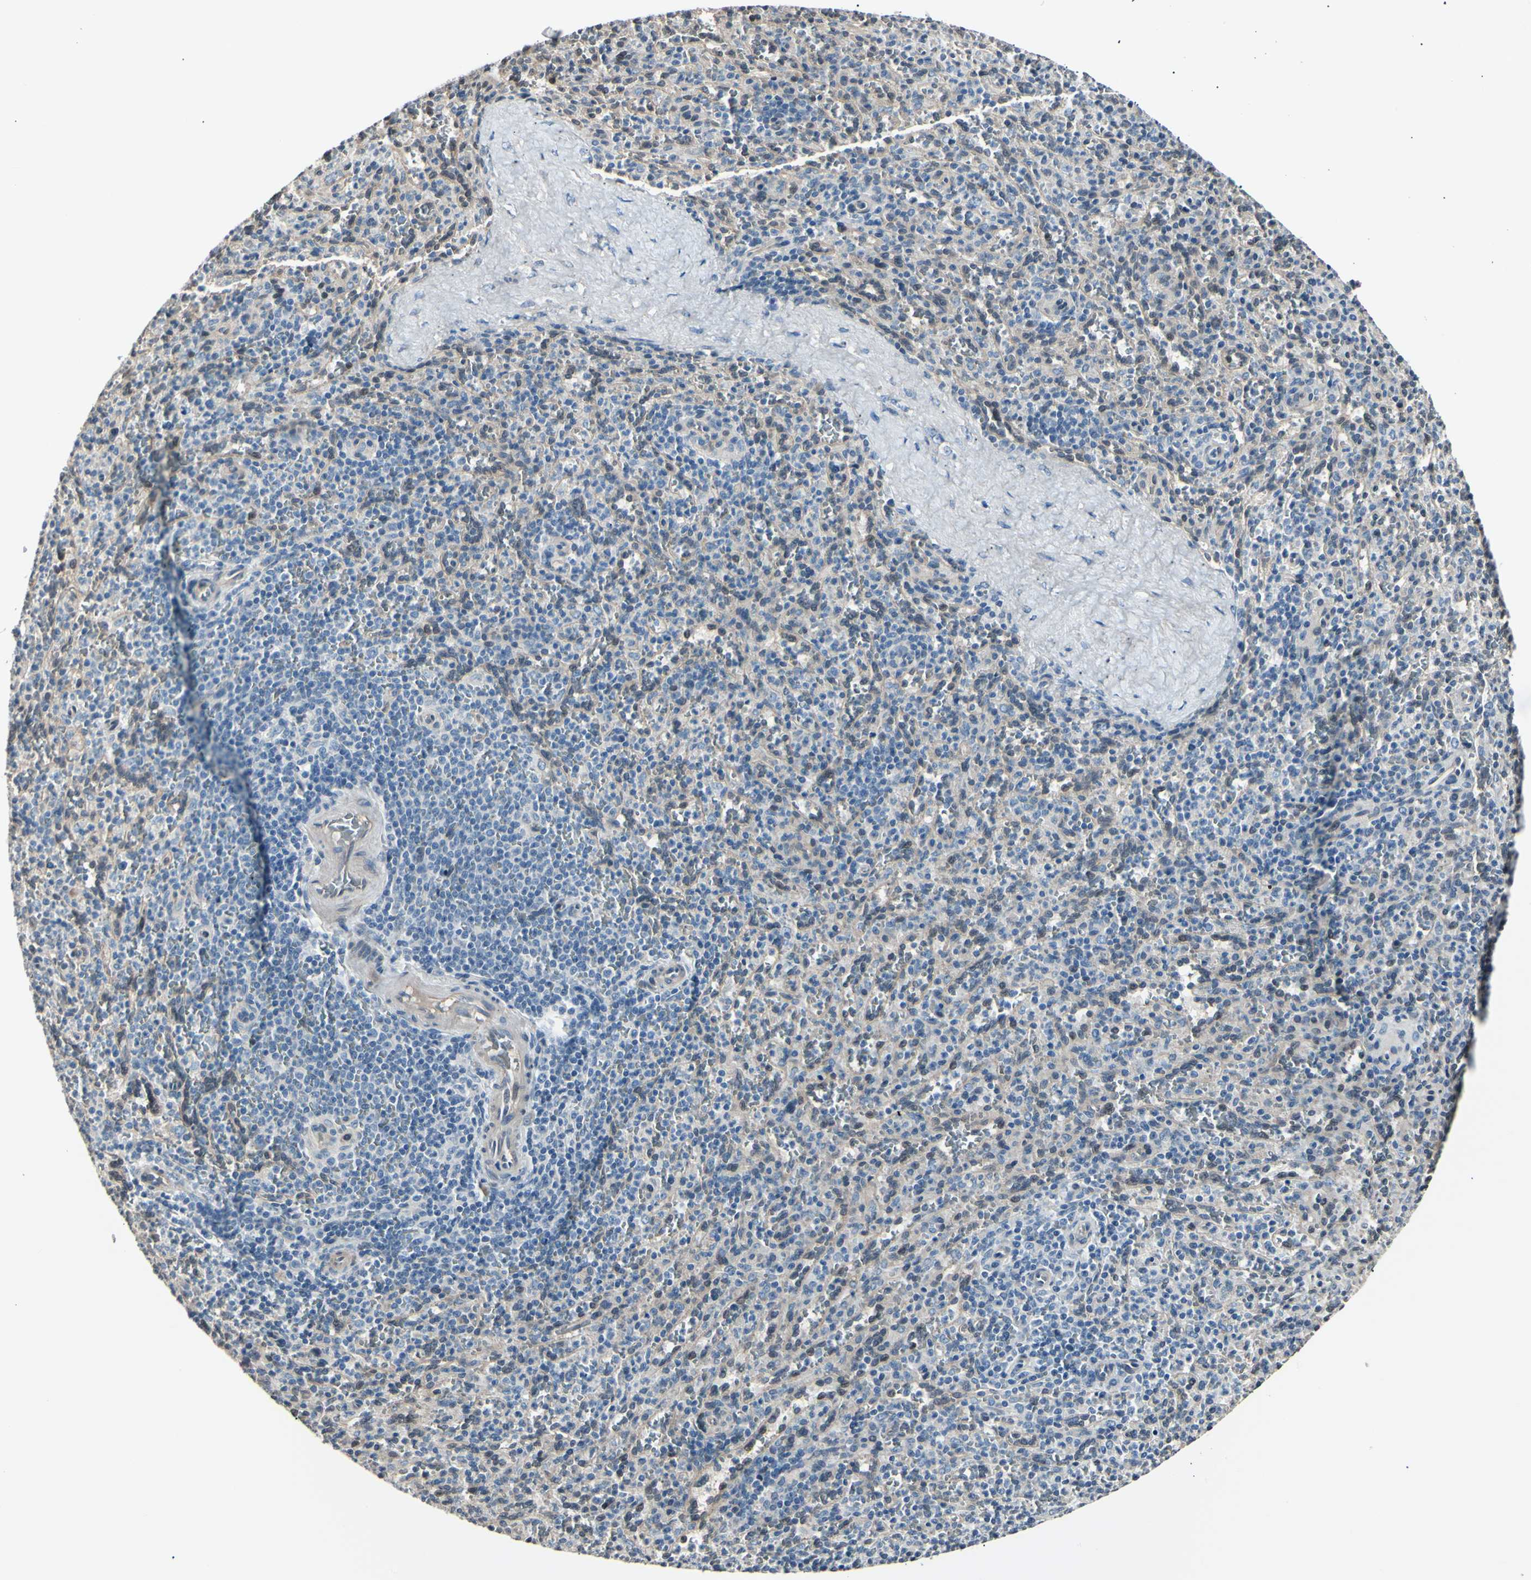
{"staining": {"intensity": "negative", "quantity": "none", "location": "none"}, "tissue": "spleen", "cell_type": "Cells in red pulp", "image_type": "normal", "snomed": [{"axis": "morphology", "description": "Normal tissue, NOS"}, {"axis": "topography", "description": "Spleen"}], "caption": "Protein analysis of normal spleen displays no significant expression in cells in red pulp. The staining was performed using DAB (3,3'-diaminobenzidine) to visualize the protein expression in brown, while the nuclei were stained in blue with hematoxylin (Magnification: 20x).", "gene": "AK1", "patient": {"sex": "male", "age": 36}}